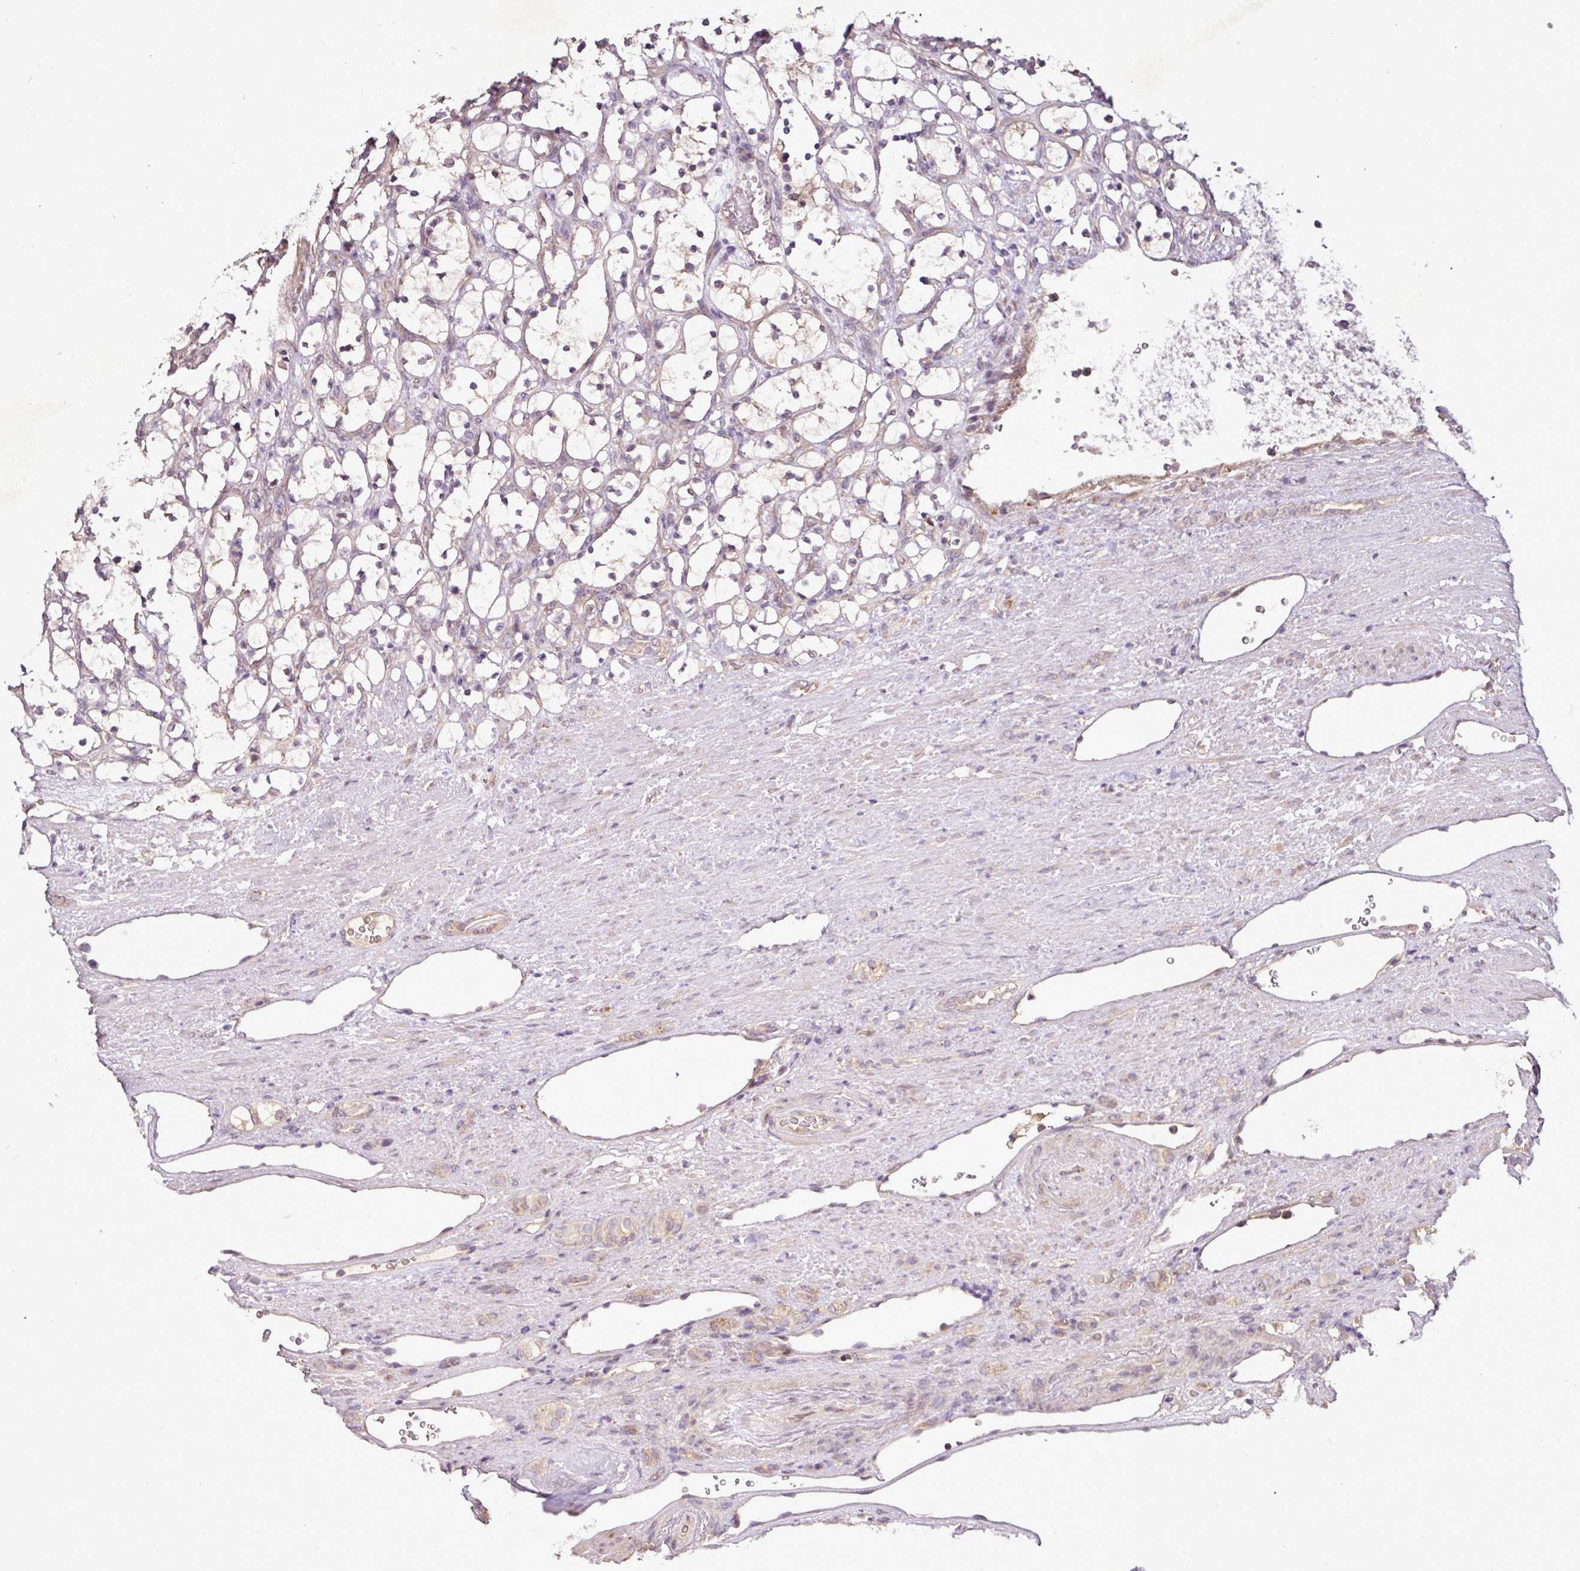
{"staining": {"intensity": "negative", "quantity": "none", "location": "none"}, "tissue": "renal cancer", "cell_type": "Tumor cells", "image_type": "cancer", "snomed": [{"axis": "morphology", "description": "Adenocarcinoma, NOS"}, {"axis": "topography", "description": "Kidney"}], "caption": "Tumor cells show no significant protein expression in renal cancer. (DAB immunohistochemistry (IHC), high magnification).", "gene": "DNAAF4", "patient": {"sex": "female", "age": 69}}